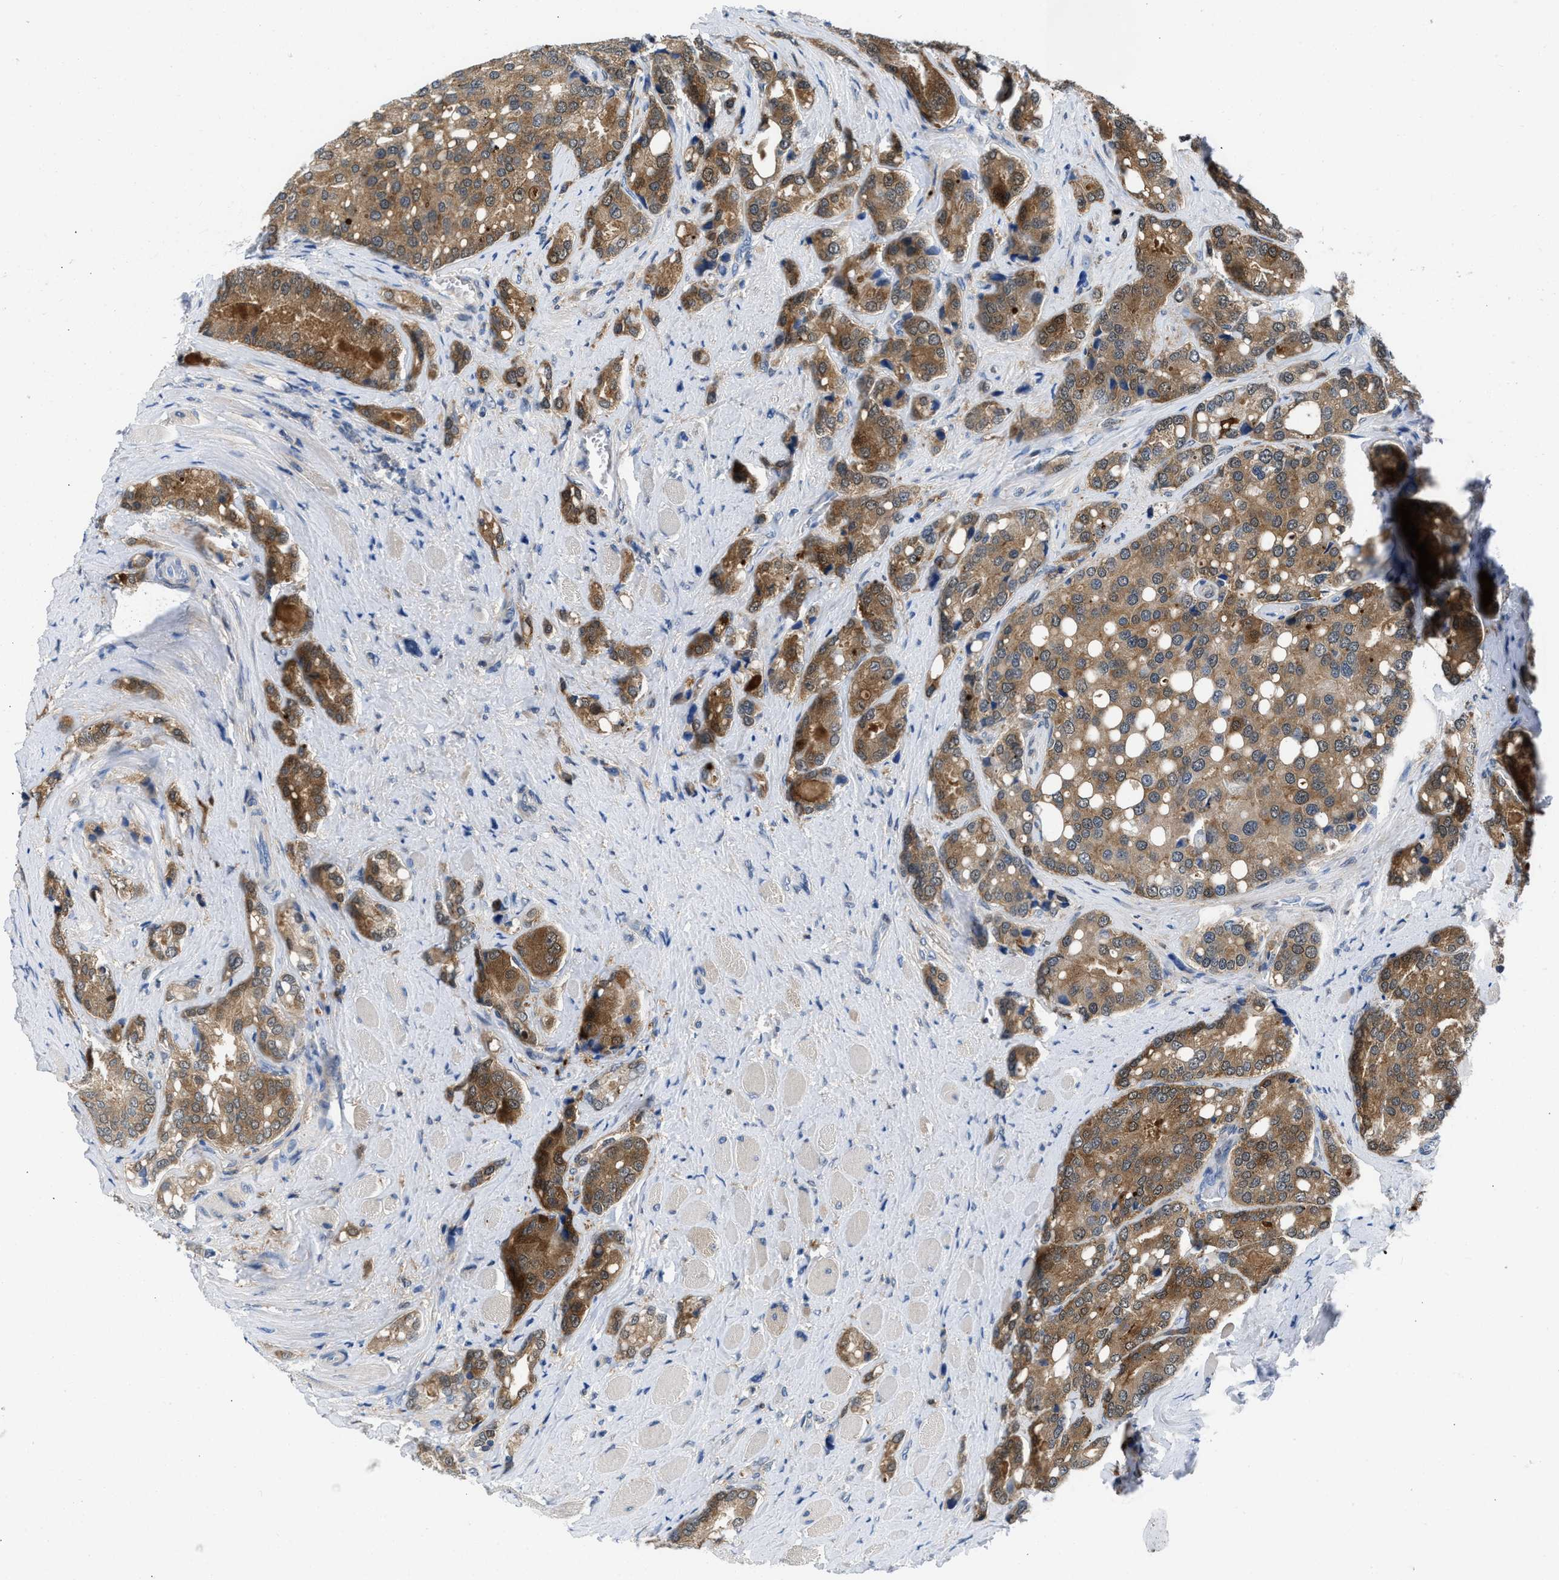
{"staining": {"intensity": "moderate", "quantity": ">75%", "location": "cytoplasmic/membranous"}, "tissue": "prostate cancer", "cell_type": "Tumor cells", "image_type": "cancer", "snomed": [{"axis": "morphology", "description": "Adenocarcinoma, High grade"}, {"axis": "topography", "description": "Prostate"}], "caption": "The immunohistochemical stain highlights moderate cytoplasmic/membranous expression in tumor cells of high-grade adenocarcinoma (prostate) tissue.", "gene": "CBR1", "patient": {"sex": "male", "age": 50}}